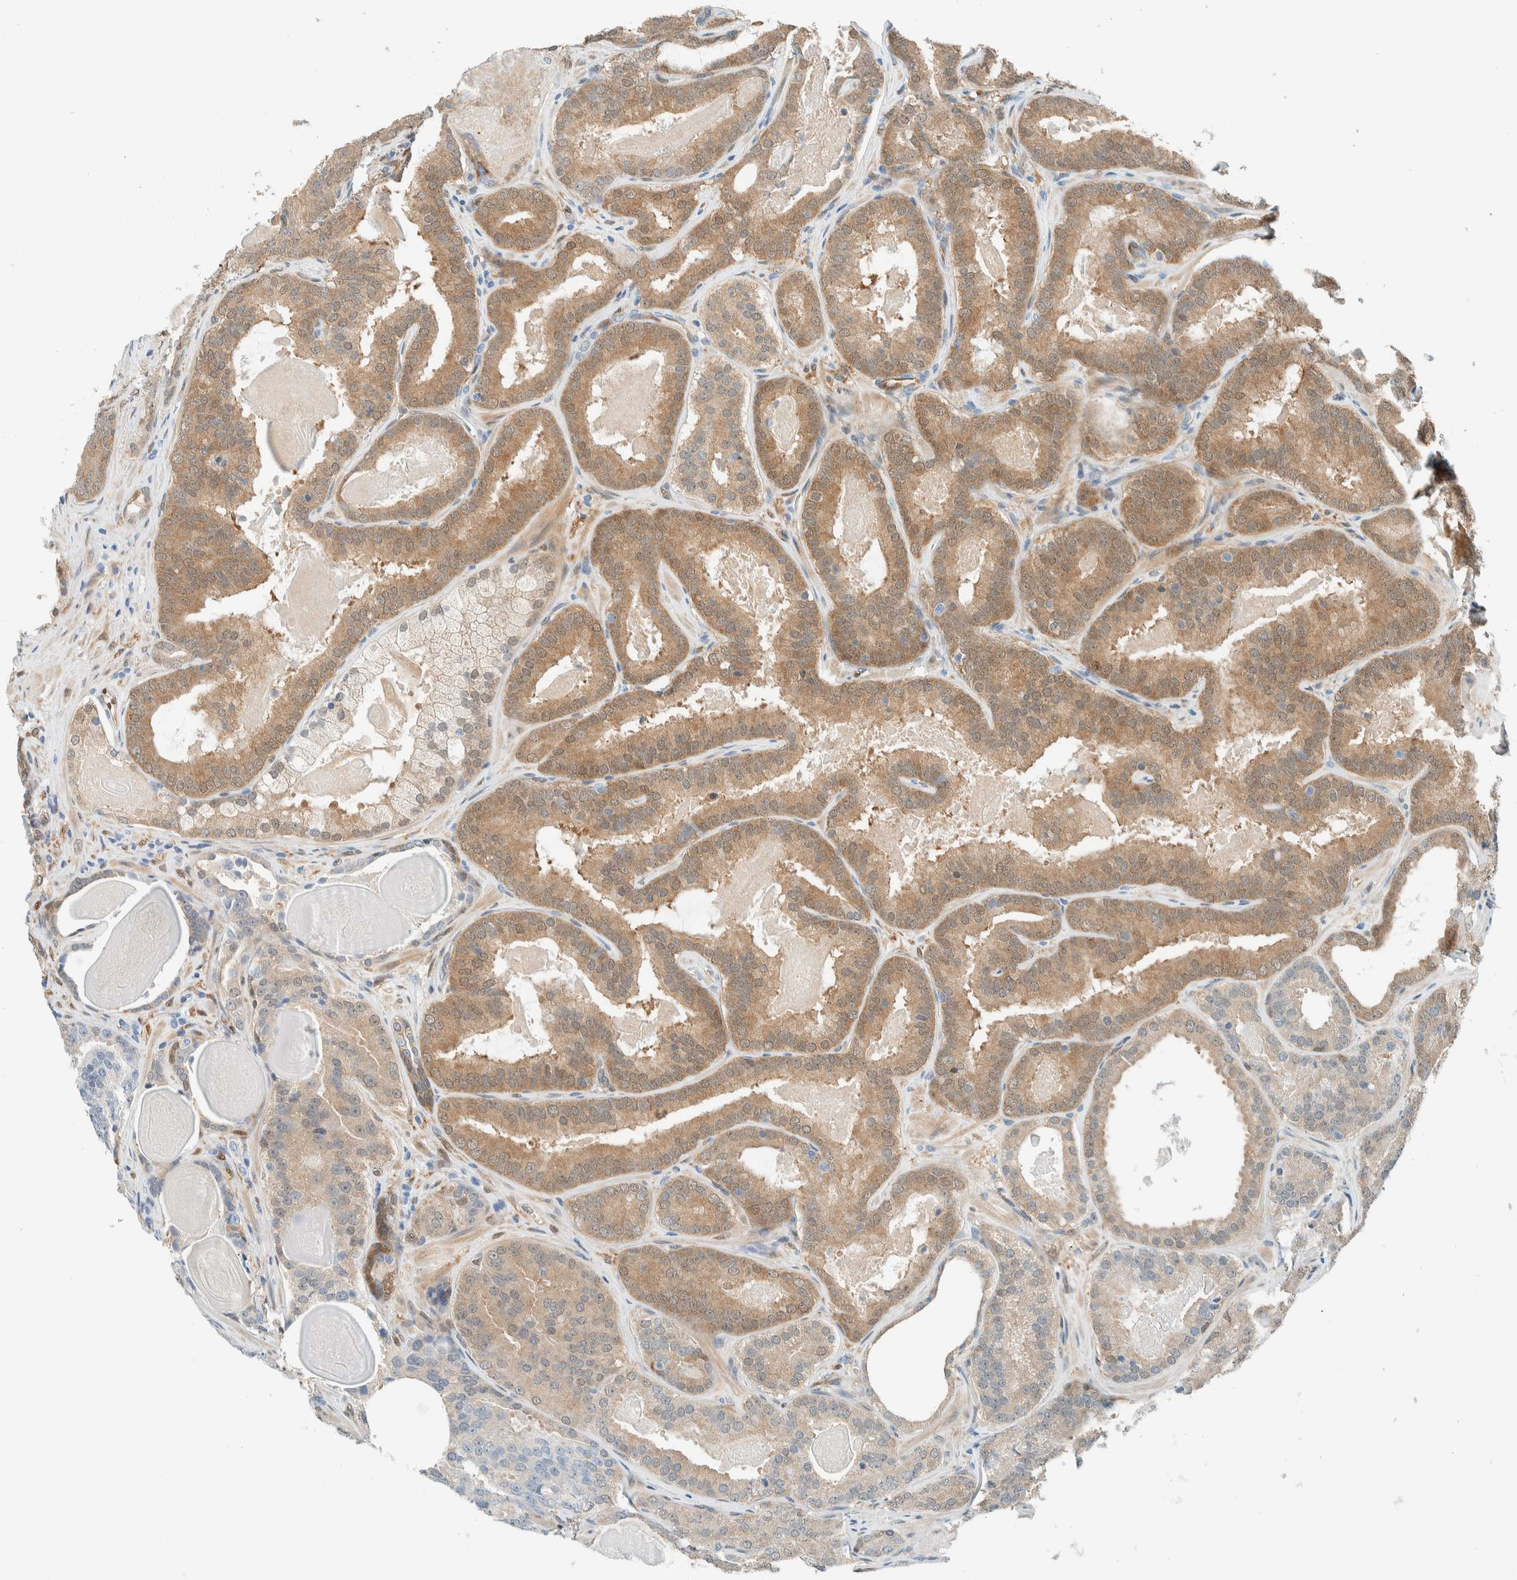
{"staining": {"intensity": "moderate", "quantity": "25%-75%", "location": "cytoplasmic/membranous"}, "tissue": "prostate cancer", "cell_type": "Tumor cells", "image_type": "cancer", "snomed": [{"axis": "morphology", "description": "Adenocarcinoma, High grade"}, {"axis": "topography", "description": "Prostate"}], "caption": "Immunohistochemical staining of prostate cancer (adenocarcinoma (high-grade)) shows medium levels of moderate cytoplasmic/membranous staining in approximately 25%-75% of tumor cells.", "gene": "NXN", "patient": {"sex": "male", "age": 60}}